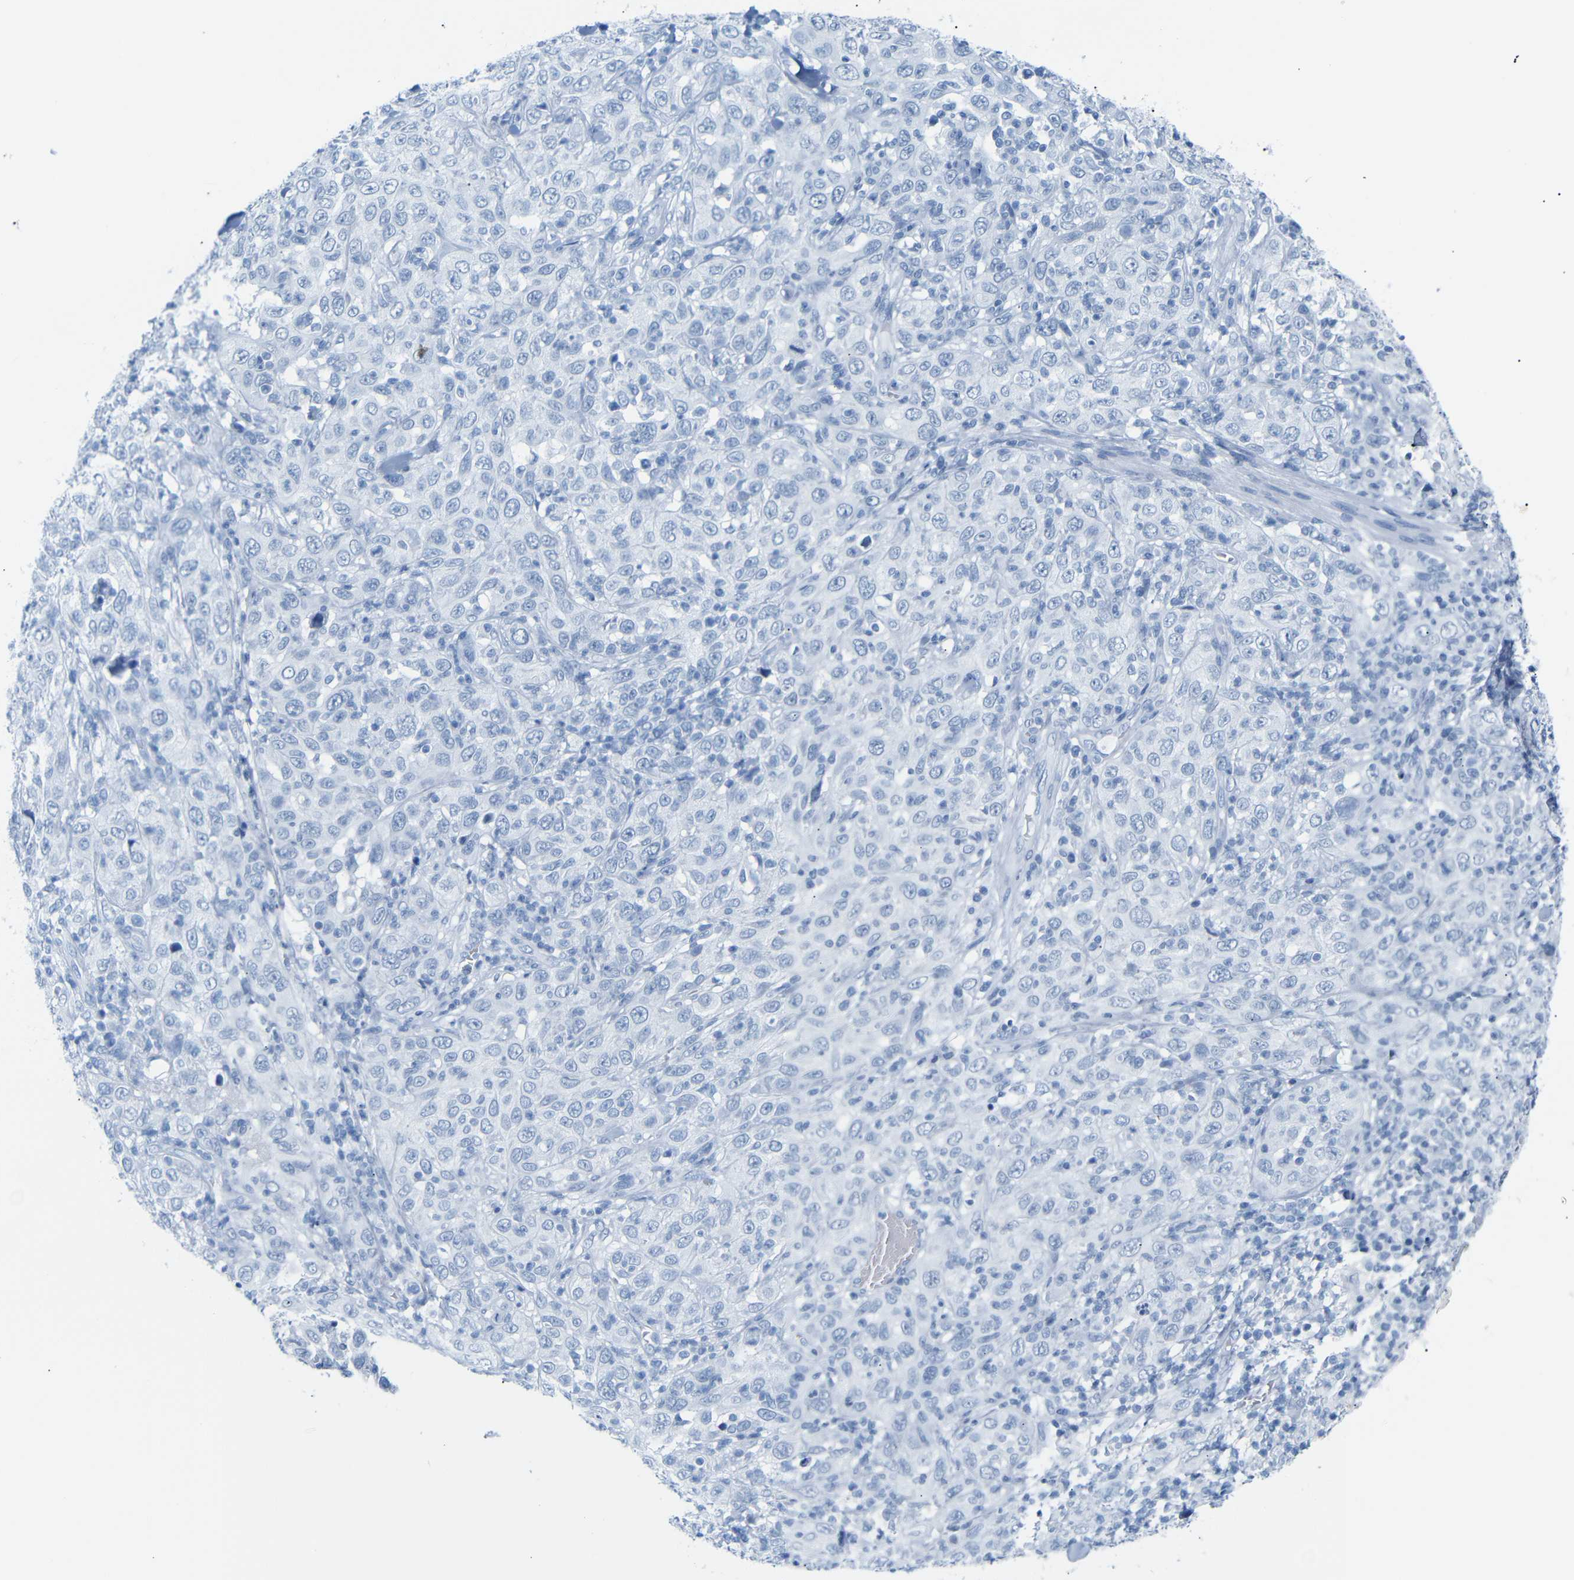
{"staining": {"intensity": "negative", "quantity": "none", "location": "none"}, "tissue": "skin cancer", "cell_type": "Tumor cells", "image_type": "cancer", "snomed": [{"axis": "morphology", "description": "Squamous cell carcinoma, NOS"}, {"axis": "topography", "description": "Skin"}], "caption": "High power microscopy histopathology image of an IHC micrograph of skin squamous cell carcinoma, revealing no significant positivity in tumor cells. (Stains: DAB immunohistochemistry (IHC) with hematoxylin counter stain, Microscopy: brightfield microscopy at high magnification).", "gene": "DYNAP", "patient": {"sex": "female", "age": 88}}